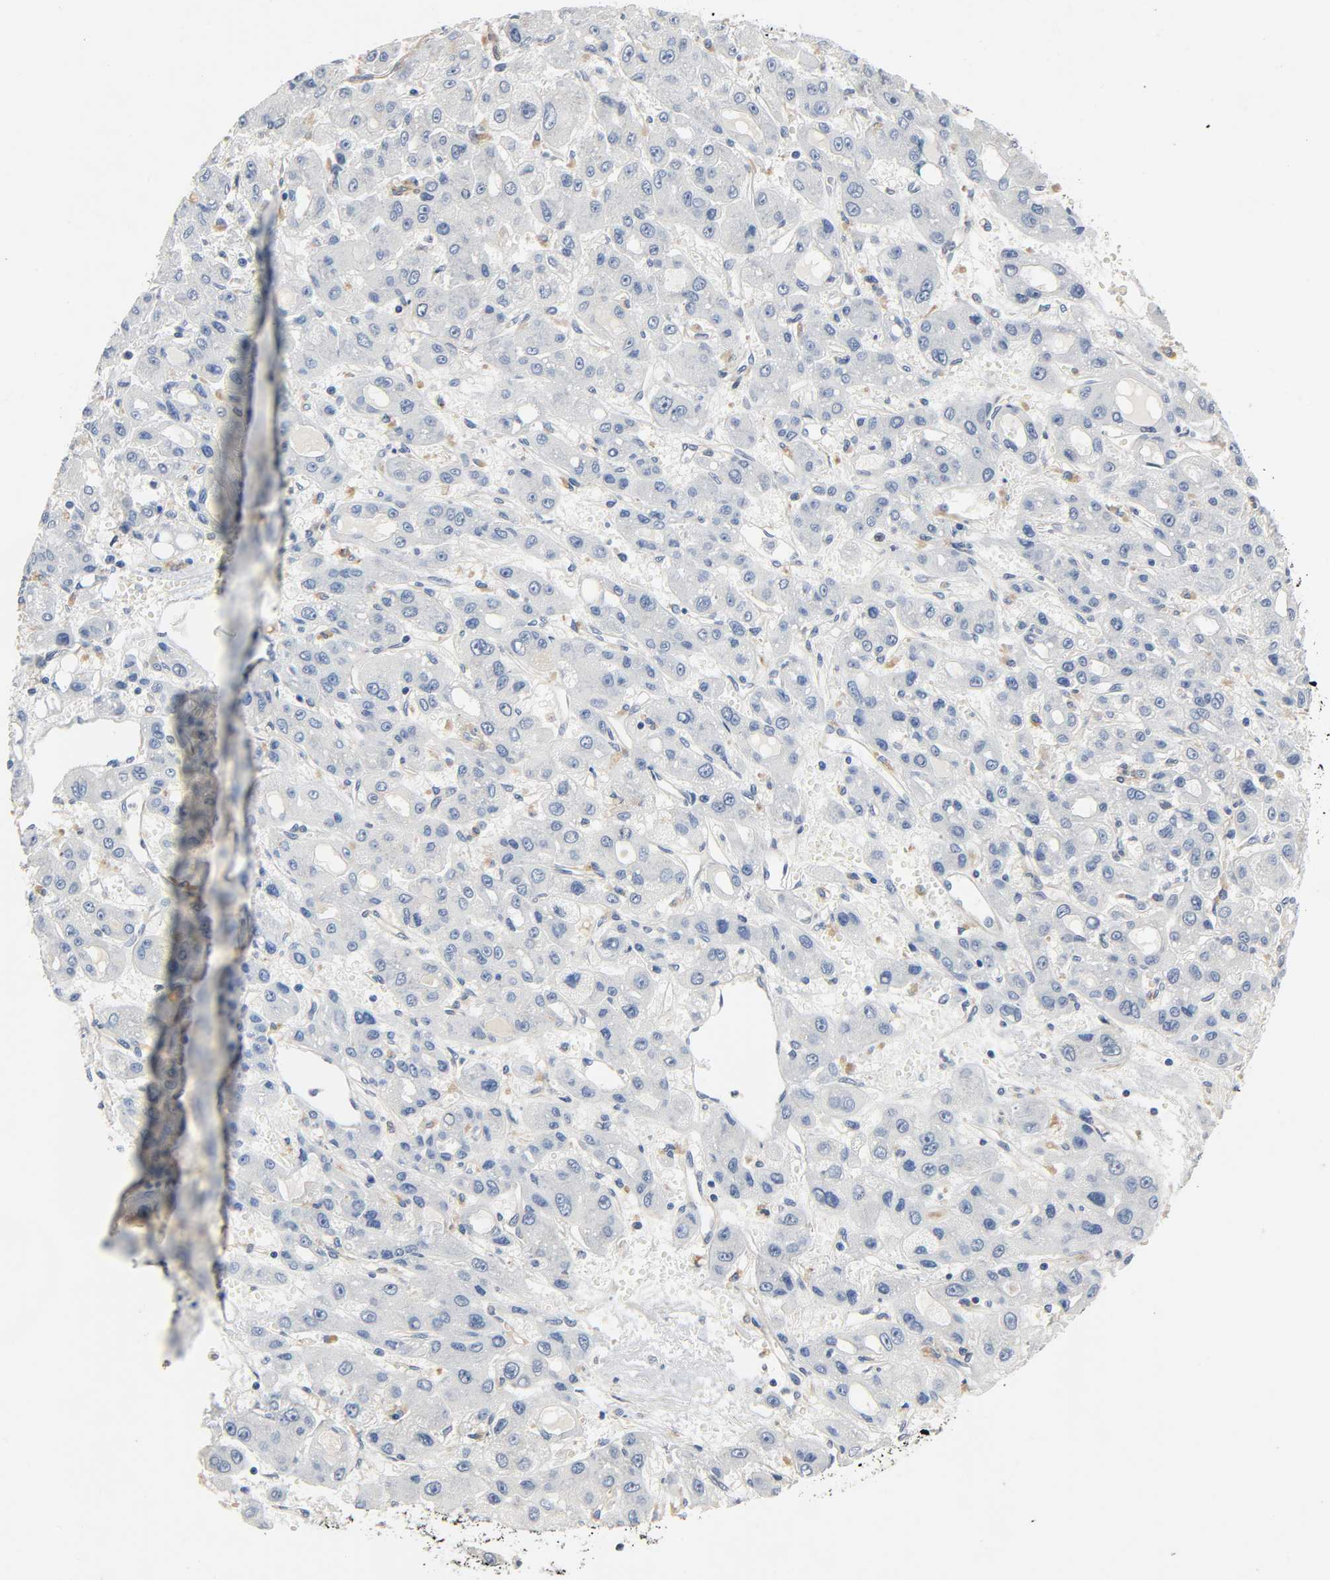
{"staining": {"intensity": "negative", "quantity": "none", "location": "none"}, "tissue": "liver cancer", "cell_type": "Tumor cells", "image_type": "cancer", "snomed": [{"axis": "morphology", "description": "Carcinoma, Hepatocellular, NOS"}, {"axis": "topography", "description": "Liver"}], "caption": "Liver cancer (hepatocellular carcinoma) was stained to show a protein in brown. There is no significant positivity in tumor cells.", "gene": "ARPC1A", "patient": {"sex": "male", "age": 55}}